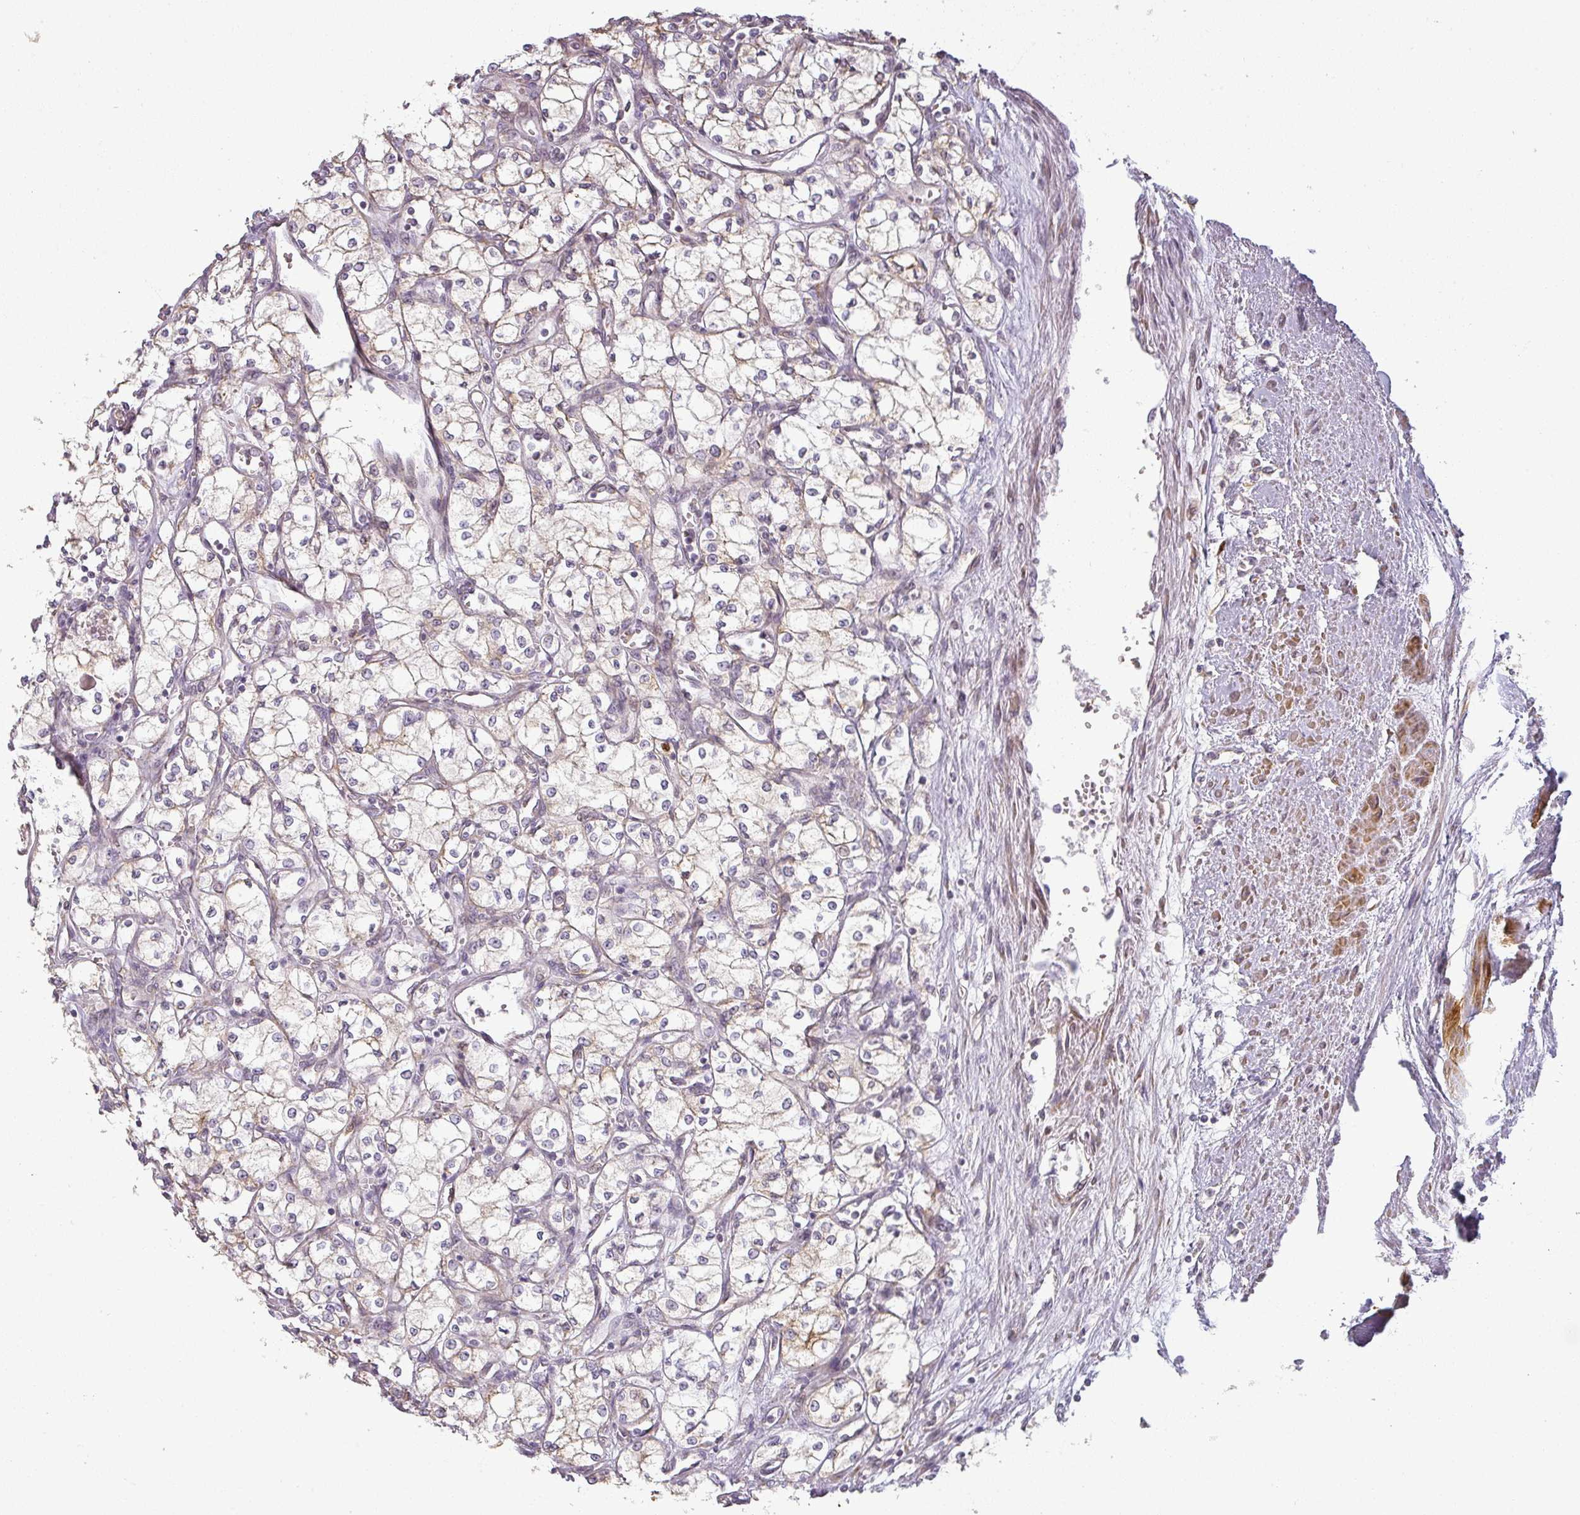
{"staining": {"intensity": "moderate", "quantity": "<25%", "location": "cytoplasmic/membranous"}, "tissue": "renal cancer", "cell_type": "Tumor cells", "image_type": "cancer", "snomed": [{"axis": "morphology", "description": "Adenocarcinoma, NOS"}, {"axis": "topography", "description": "Kidney"}], "caption": "Human adenocarcinoma (renal) stained with a protein marker shows moderate staining in tumor cells.", "gene": "CCDC144A", "patient": {"sex": "male", "age": 59}}